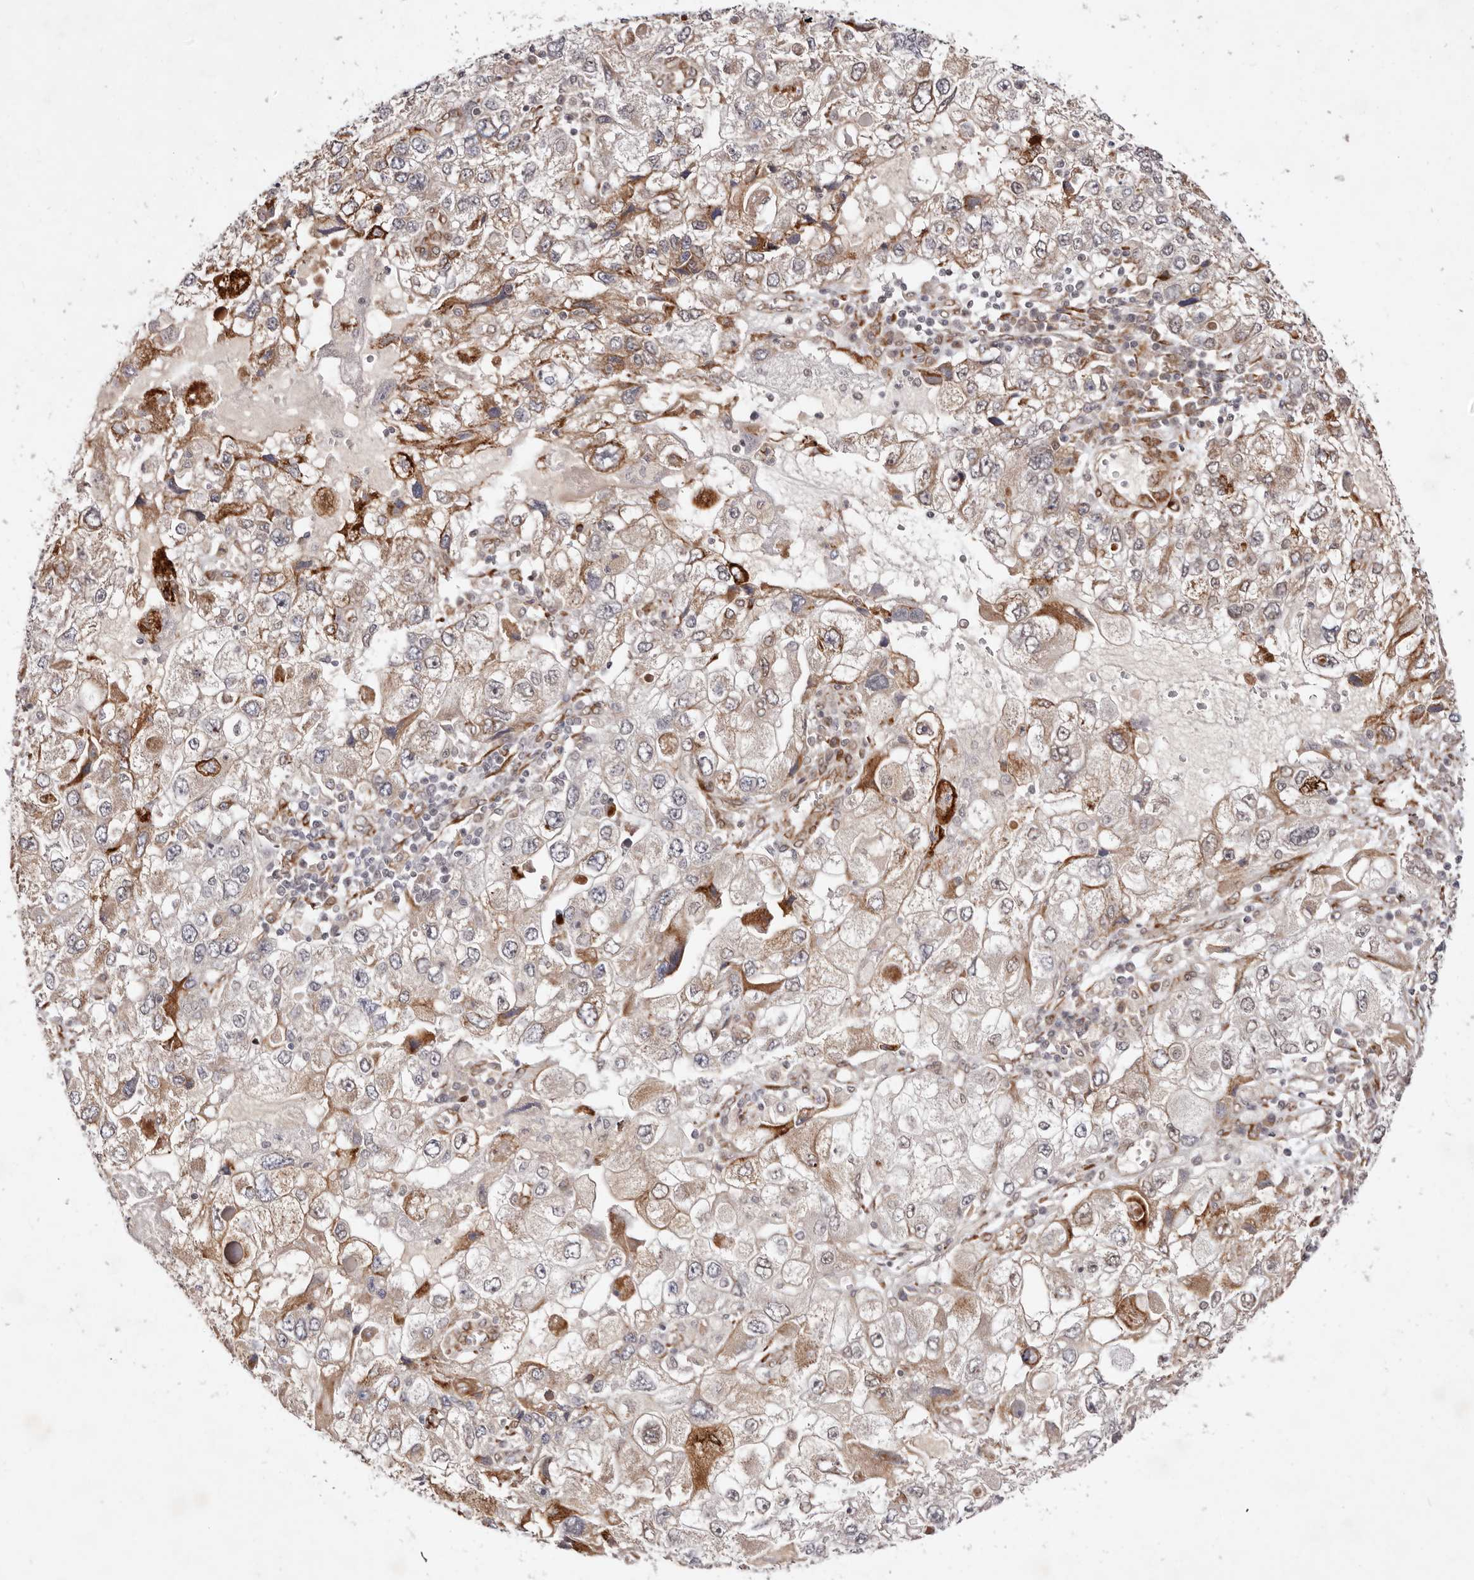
{"staining": {"intensity": "moderate", "quantity": ">75%", "location": "cytoplasmic/membranous"}, "tissue": "endometrial cancer", "cell_type": "Tumor cells", "image_type": "cancer", "snomed": [{"axis": "morphology", "description": "Adenocarcinoma, NOS"}, {"axis": "topography", "description": "Endometrium"}], "caption": "Moderate cytoplasmic/membranous protein positivity is identified in about >75% of tumor cells in endometrial cancer (adenocarcinoma).", "gene": "BCL2L15", "patient": {"sex": "female", "age": 49}}